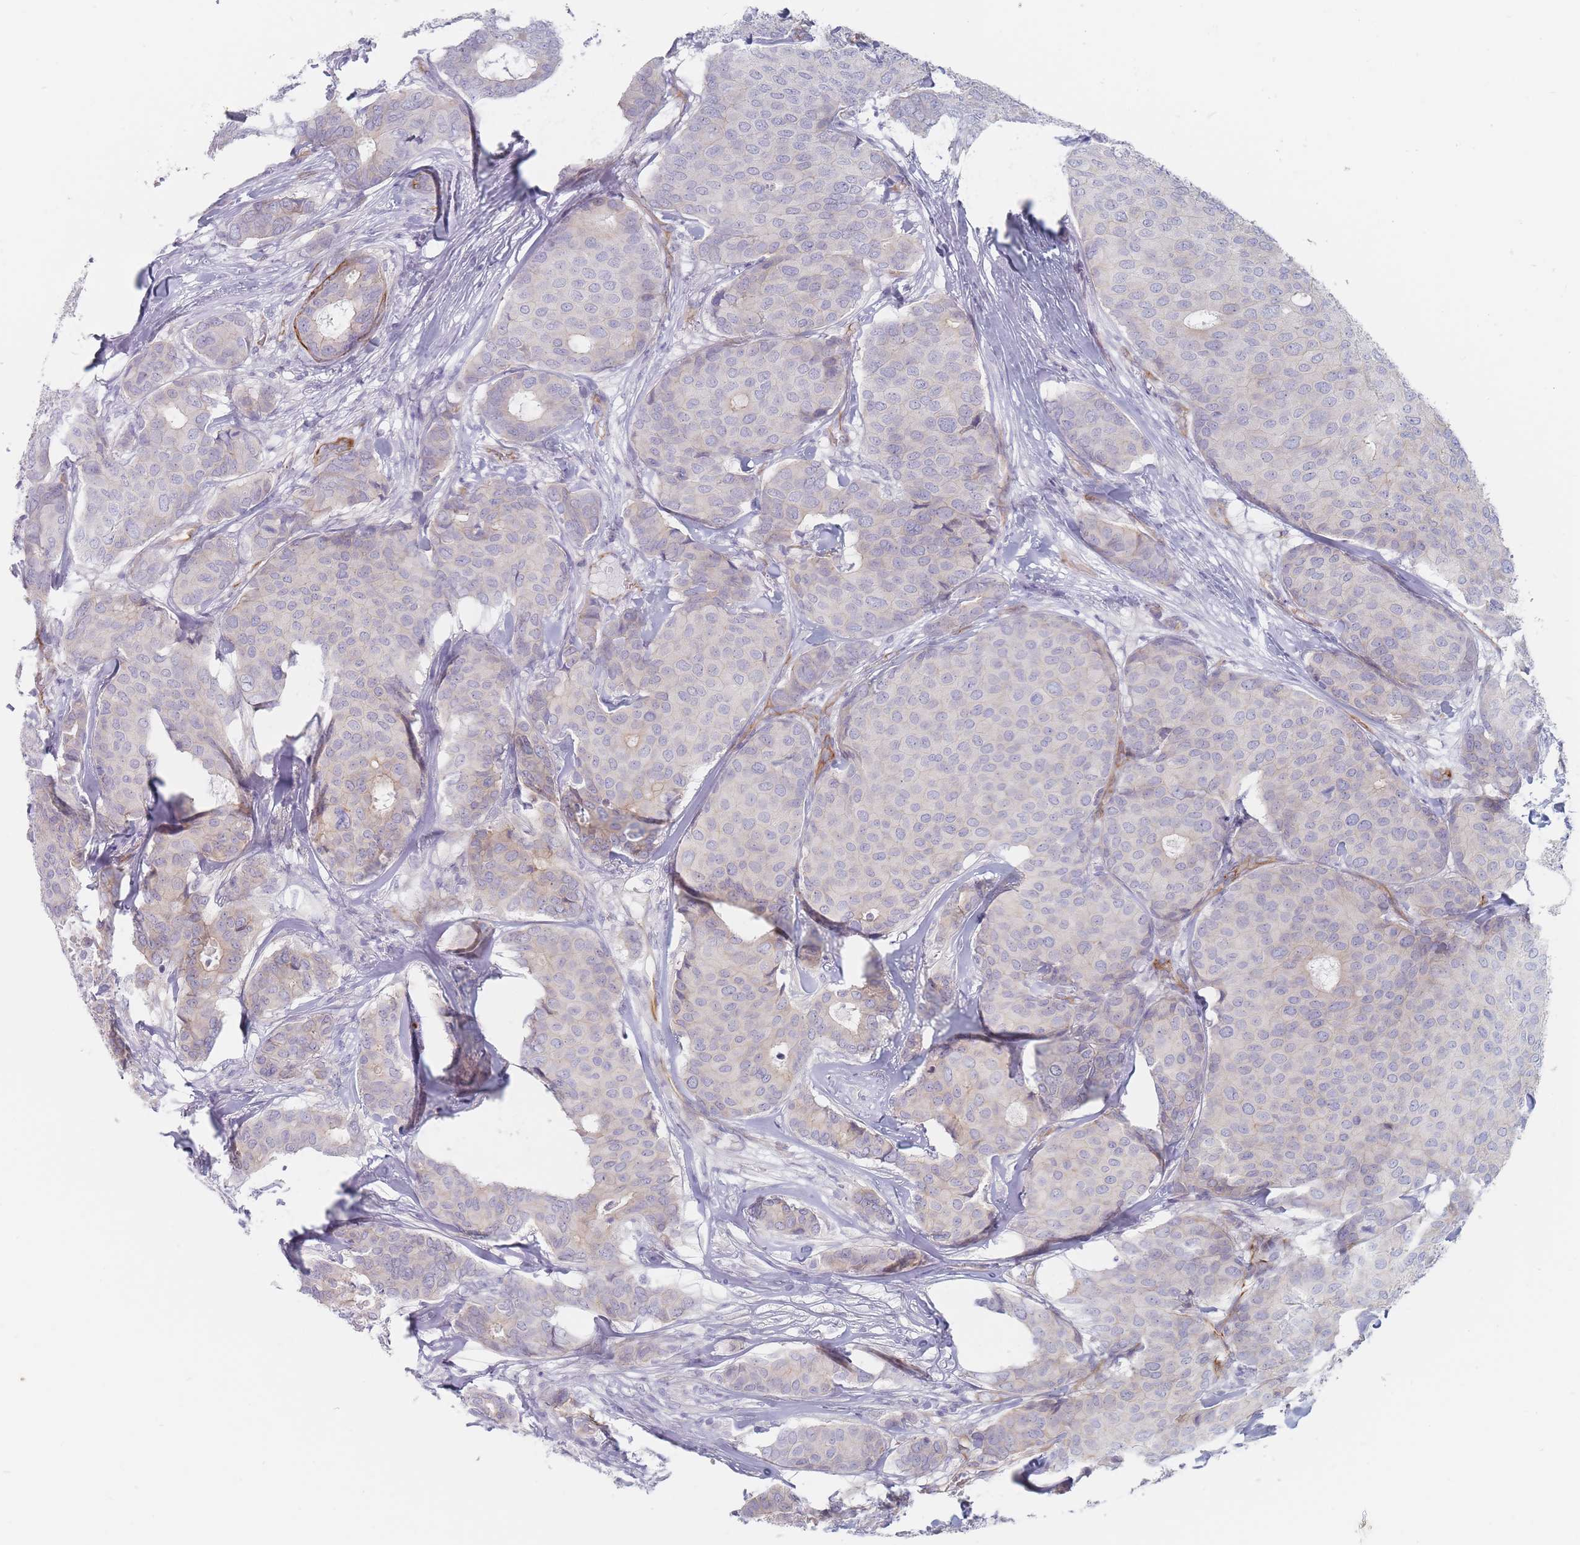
{"staining": {"intensity": "negative", "quantity": "none", "location": "none"}, "tissue": "breast cancer", "cell_type": "Tumor cells", "image_type": "cancer", "snomed": [{"axis": "morphology", "description": "Duct carcinoma"}, {"axis": "topography", "description": "Breast"}], "caption": "Photomicrograph shows no protein staining in tumor cells of infiltrating ductal carcinoma (breast) tissue.", "gene": "ERBIN", "patient": {"sex": "female", "age": 75}}